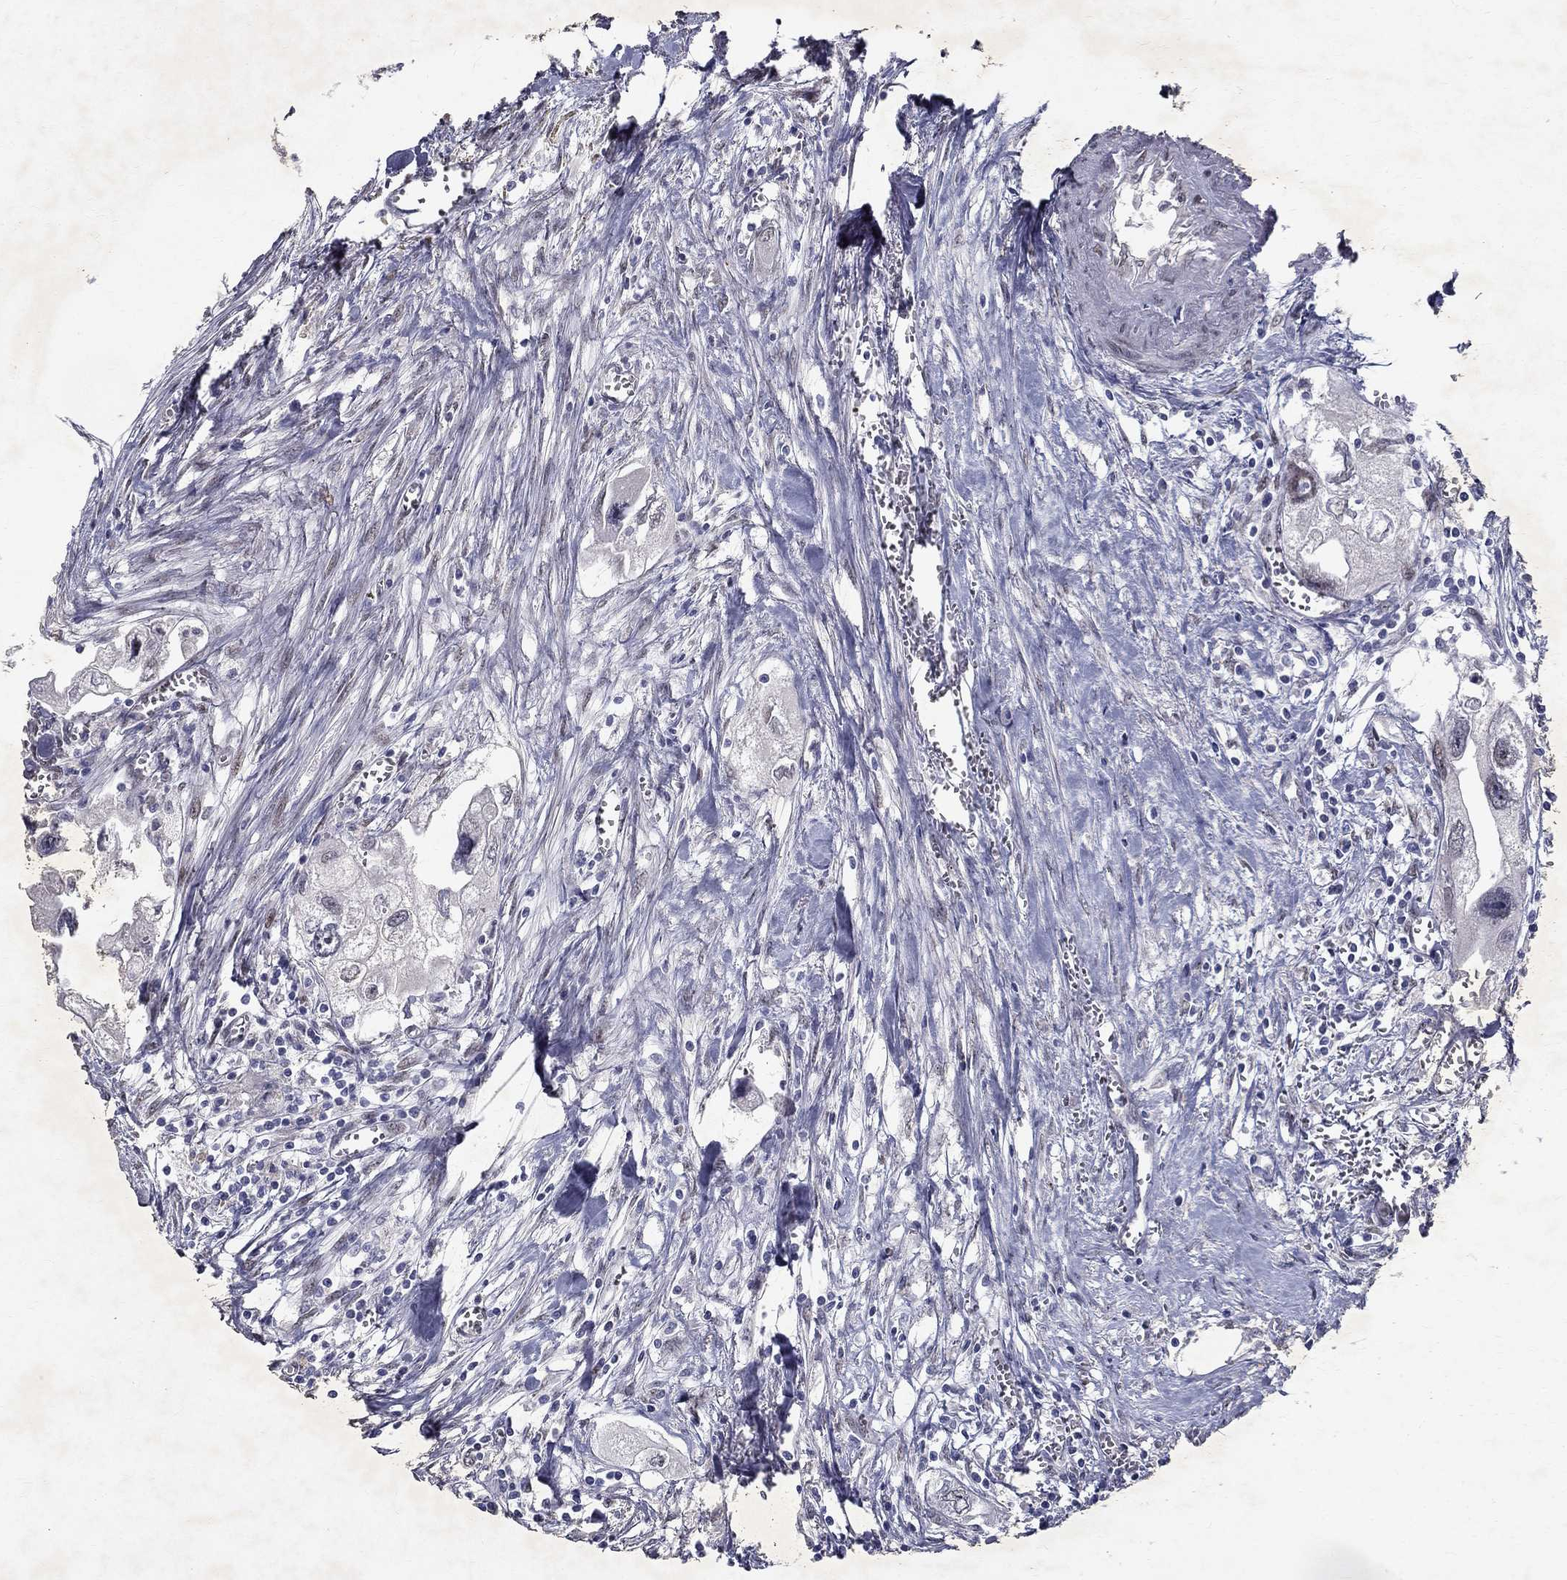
{"staining": {"intensity": "negative", "quantity": "none", "location": "none"}, "tissue": "urothelial cancer", "cell_type": "Tumor cells", "image_type": "cancer", "snomed": [{"axis": "morphology", "description": "Urothelial carcinoma, High grade"}, {"axis": "topography", "description": "Urinary bladder"}], "caption": "The photomicrograph displays no significant expression in tumor cells of urothelial carcinoma (high-grade).", "gene": "RBFOX1", "patient": {"sex": "male", "age": 59}}